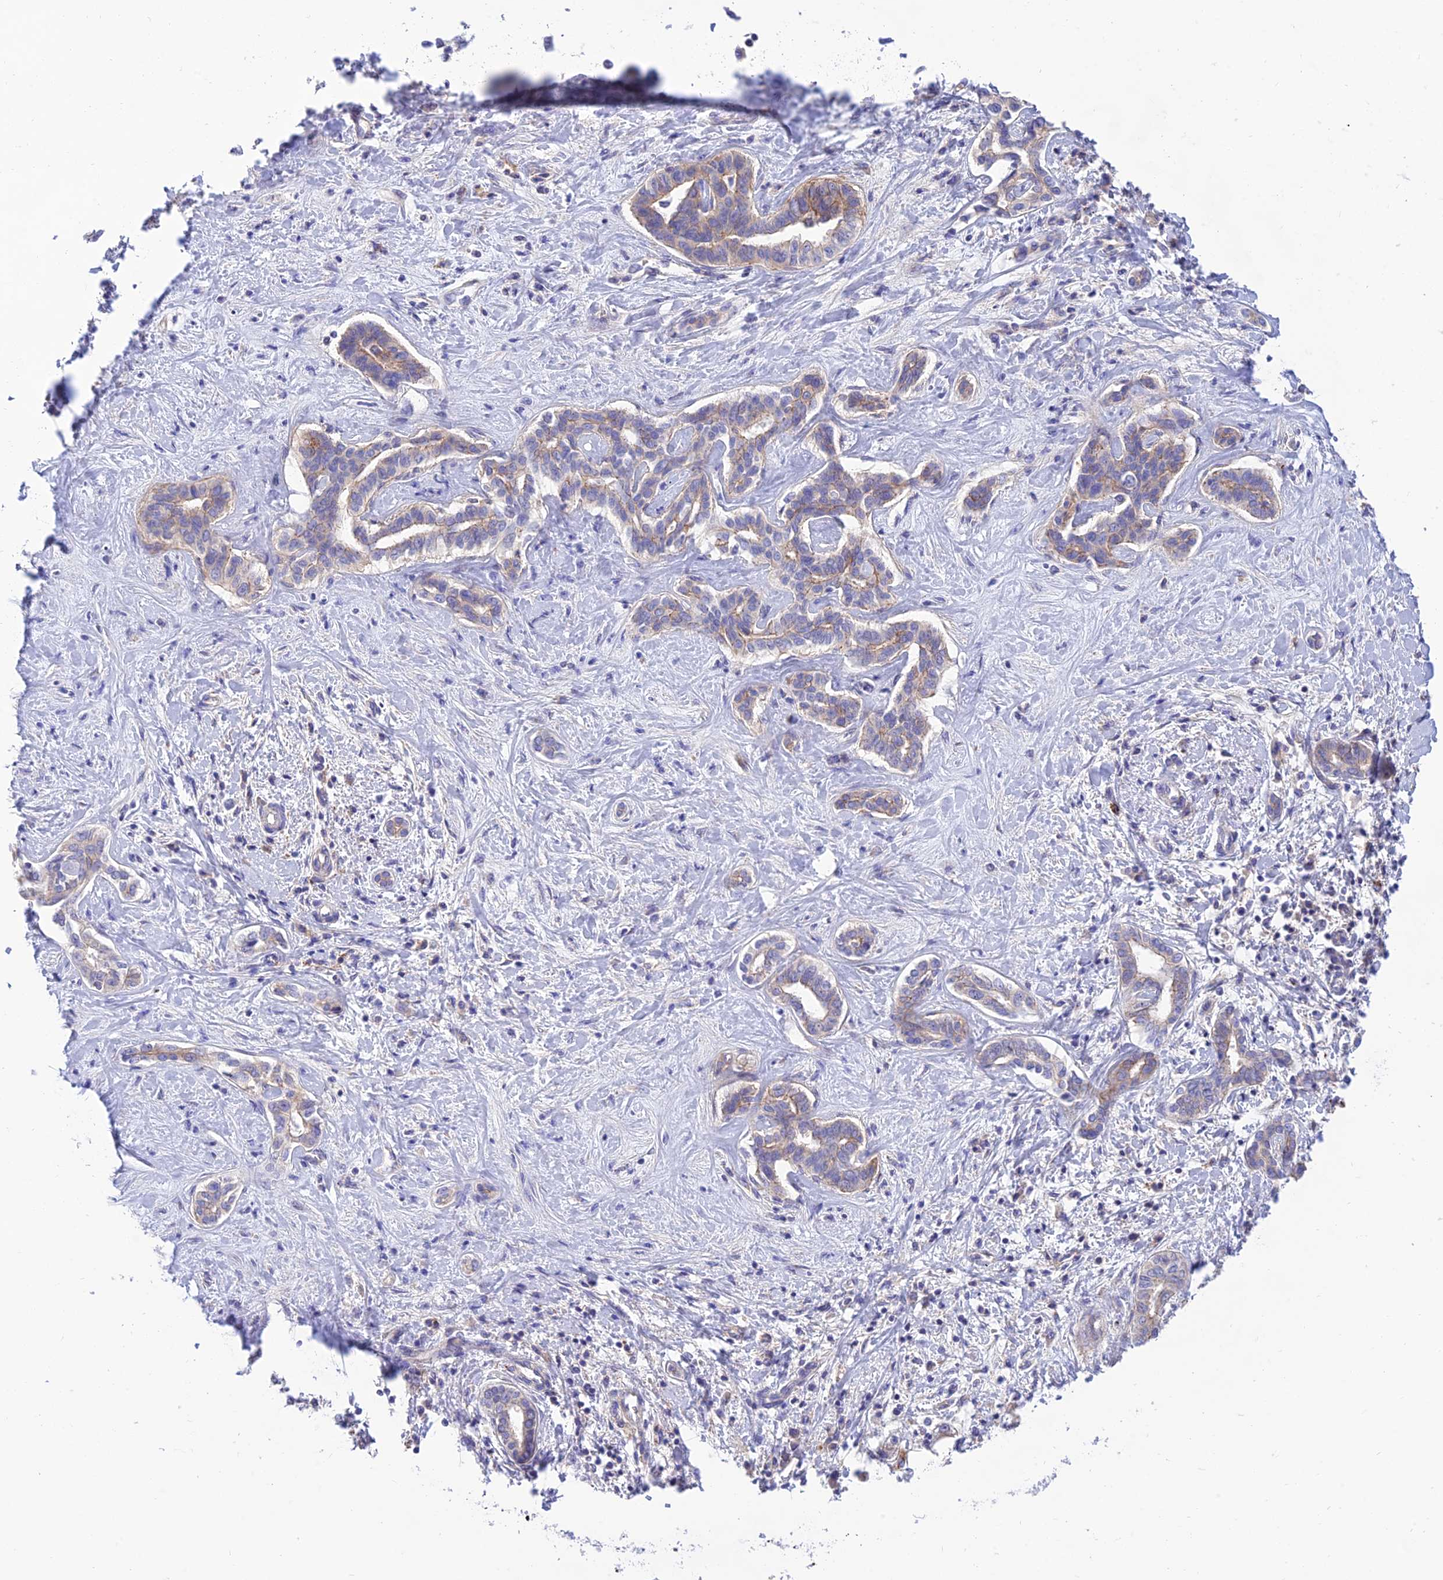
{"staining": {"intensity": "weak", "quantity": "<25%", "location": "cytoplasmic/membranous"}, "tissue": "liver cancer", "cell_type": "Tumor cells", "image_type": "cancer", "snomed": [{"axis": "morphology", "description": "Cholangiocarcinoma"}, {"axis": "topography", "description": "Liver"}], "caption": "This is an immunohistochemistry histopathology image of liver cholangiocarcinoma. There is no staining in tumor cells.", "gene": "CCDC157", "patient": {"sex": "female", "age": 77}}